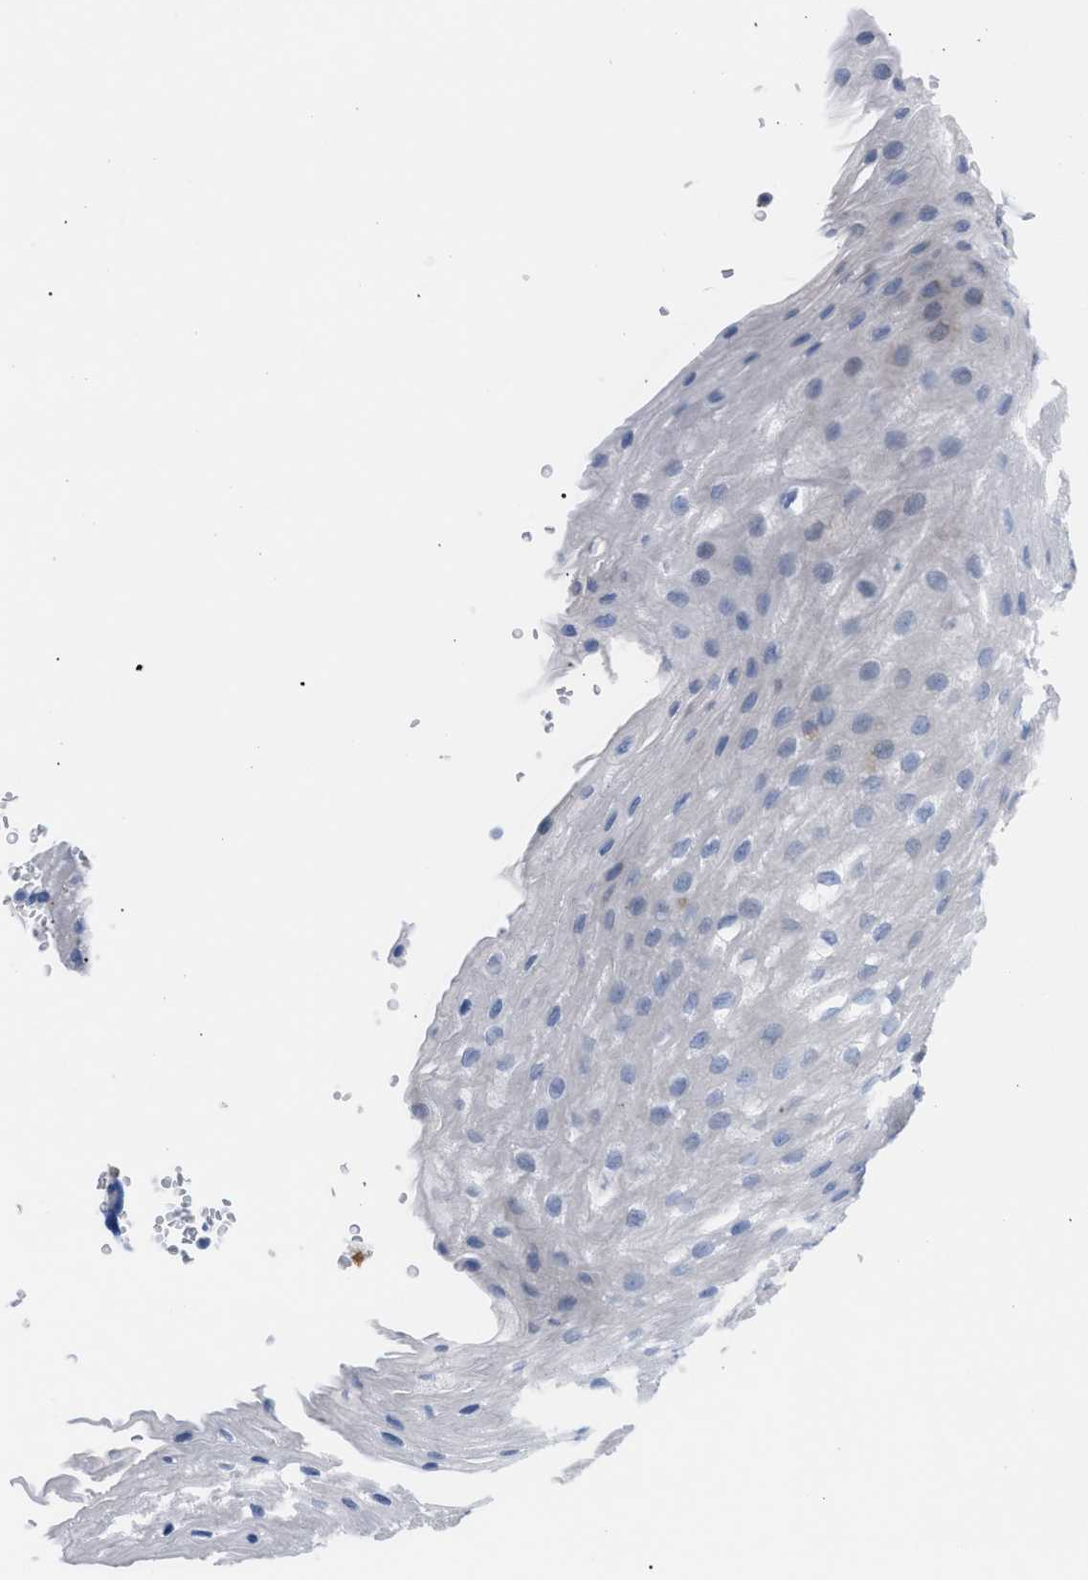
{"staining": {"intensity": "negative", "quantity": "none", "location": "none"}, "tissue": "esophagus", "cell_type": "Squamous epithelial cells", "image_type": "normal", "snomed": [{"axis": "morphology", "description": "Normal tissue, NOS"}, {"axis": "topography", "description": "Esophagus"}], "caption": "Immunohistochemistry (IHC) micrograph of normal esophagus stained for a protein (brown), which shows no positivity in squamous epithelial cells.", "gene": "MBTD1", "patient": {"sex": "male", "age": 48}}